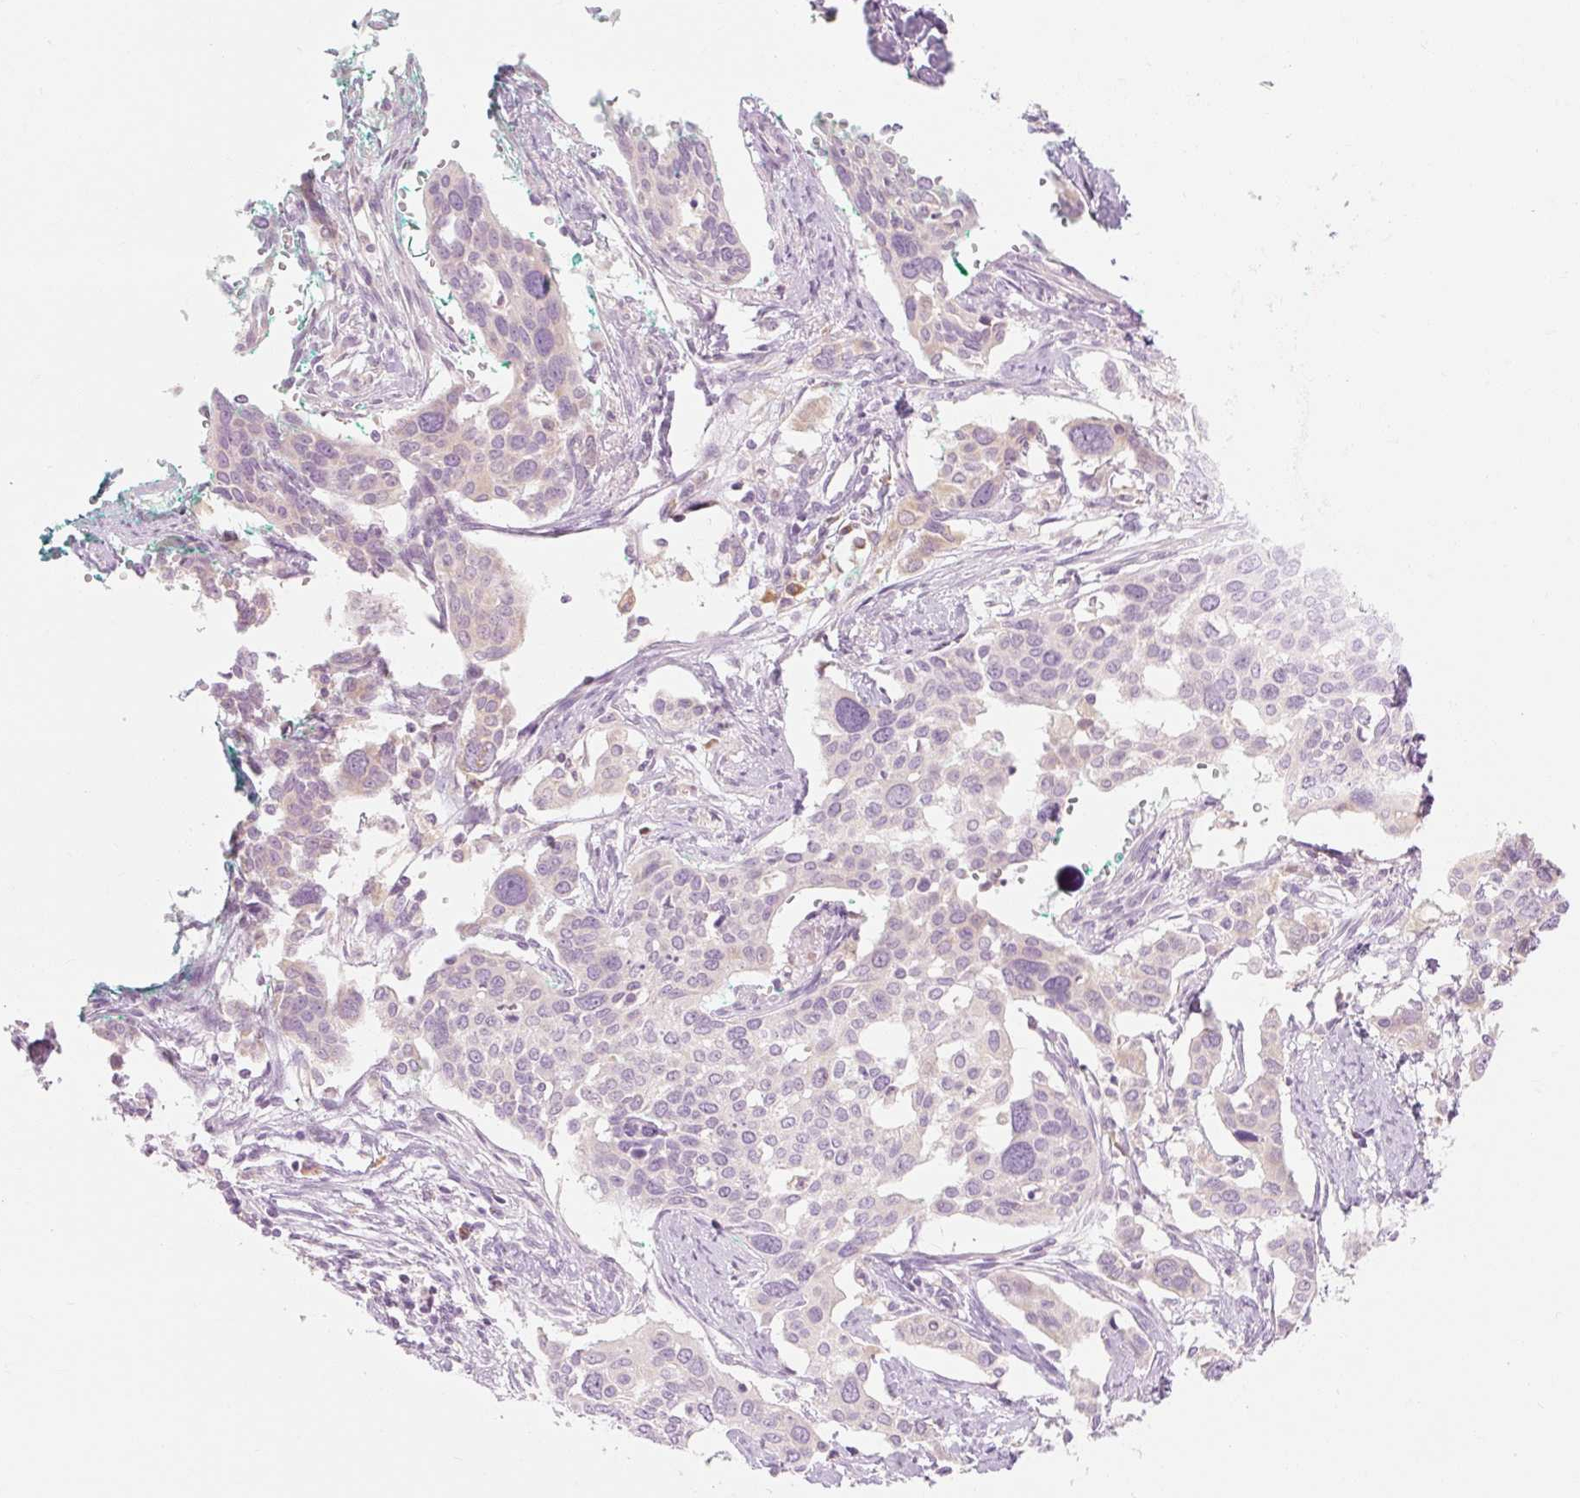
{"staining": {"intensity": "weak", "quantity": "<25%", "location": "cytoplasmic/membranous"}, "tissue": "cervical cancer", "cell_type": "Tumor cells", "image_type": "cancer", "snomed": [{"axis": "morphology", "description": "Squamous cell carcinoma, NOS"}, {"axis": "topography", "description": "Cervix"}], "caption": "This is an immunohistochemistry micrograph of human cervical squamous cell carcinoma. There is no positivity in tumor cells.", "gene": "MYO1D", "patient": {"sex": "female", "age": 44}}